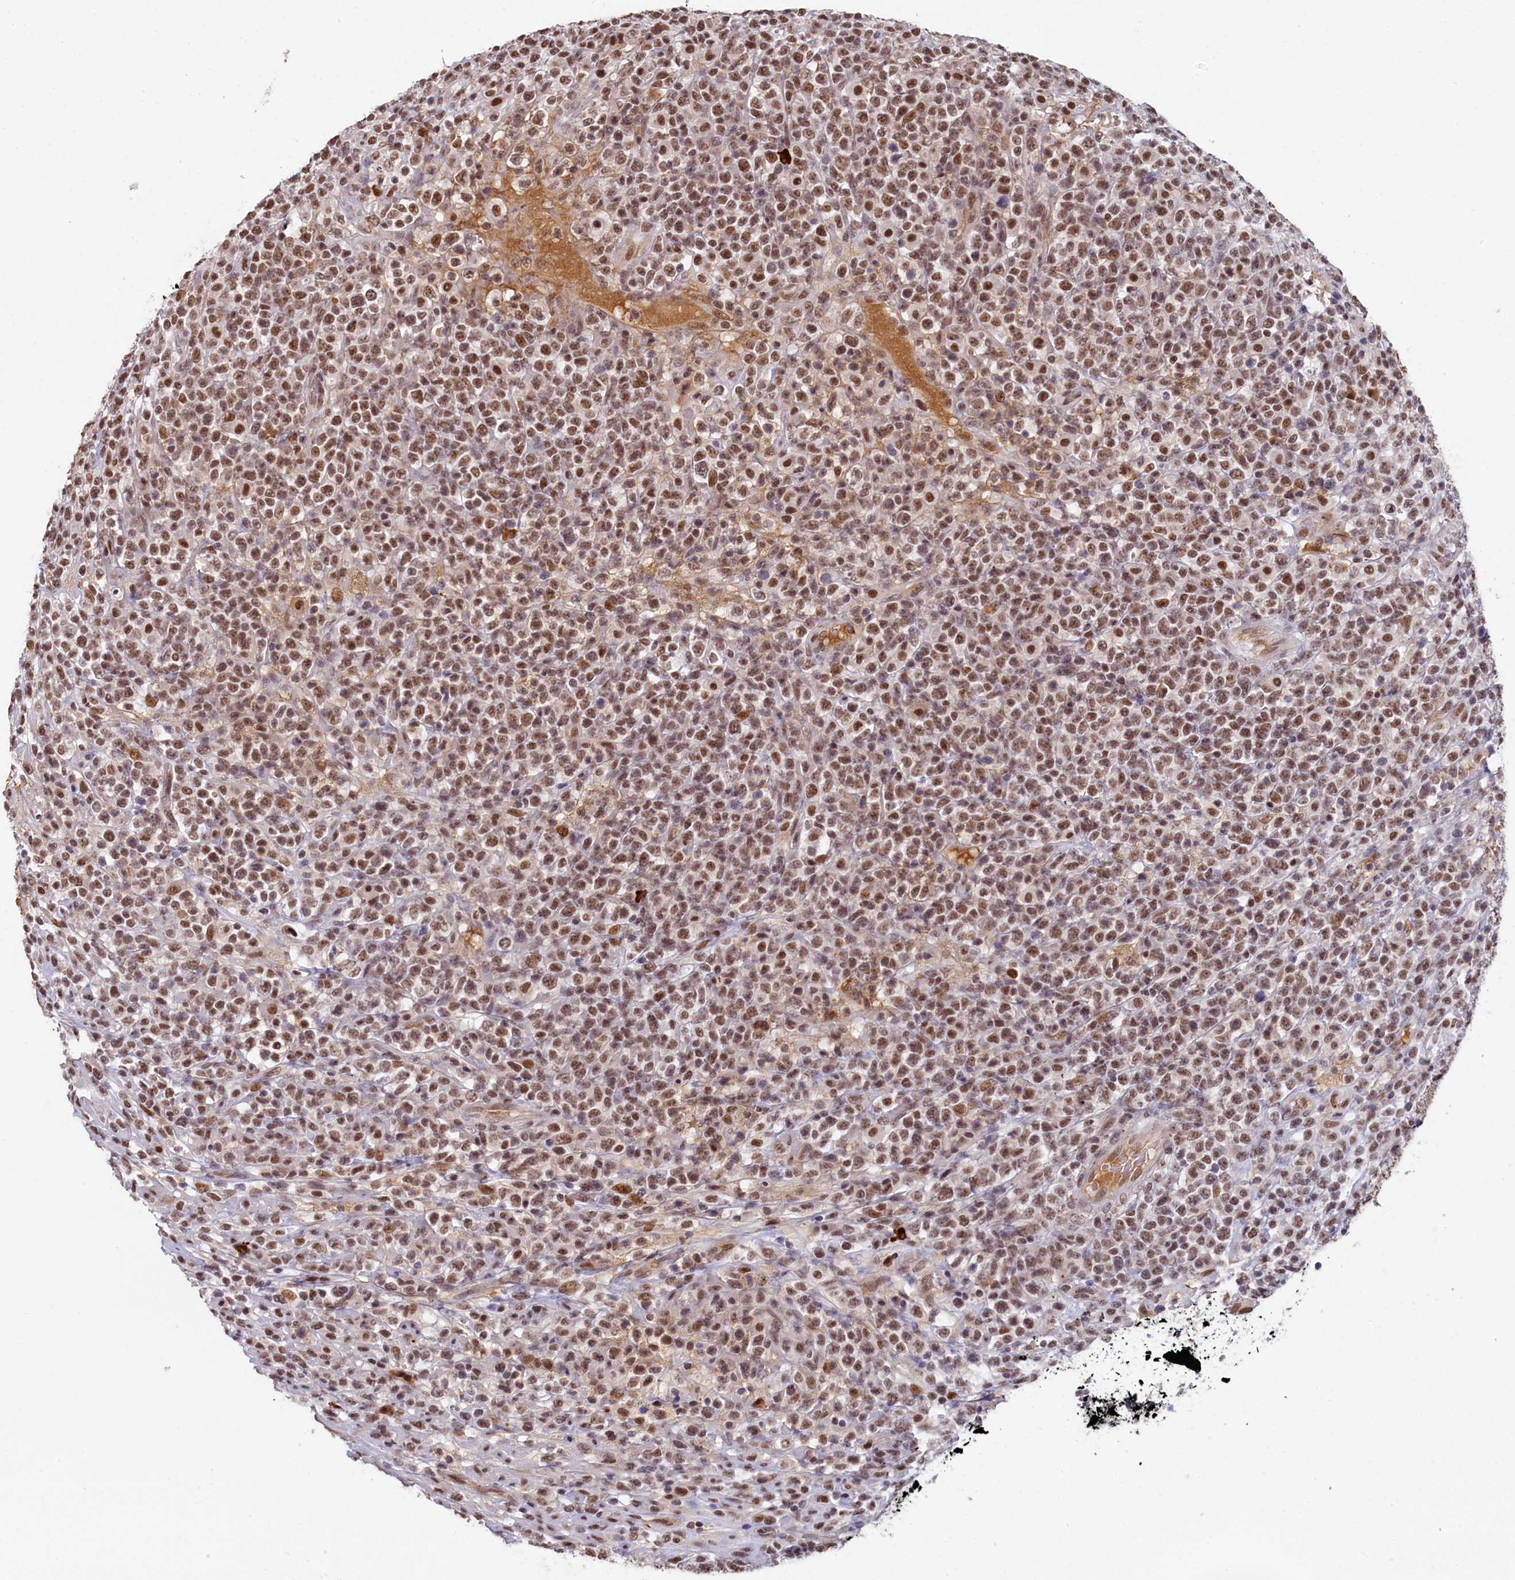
{"staining": {"intensity": "moderate", "quantity": ">75%", "location": "nuclear"}, "tissue": "lymphoma", "cell_type": "Tumor cells", "image_type": "cancer", "snomed": [{"axis": "morphology", "description": "Malignant lymphoma, non-Hodgkin's type, High grade"}, {"axis": "topography", "description": "Colon"}], "caption": "This is an image of IHC staining of high-grade malignant lymphoma, non-Hodgkin's type, which shows moderate staining in the nuclear of tumor cells.", "gene": "INTS14", "patient": {"sex": "female", "age": 53}}